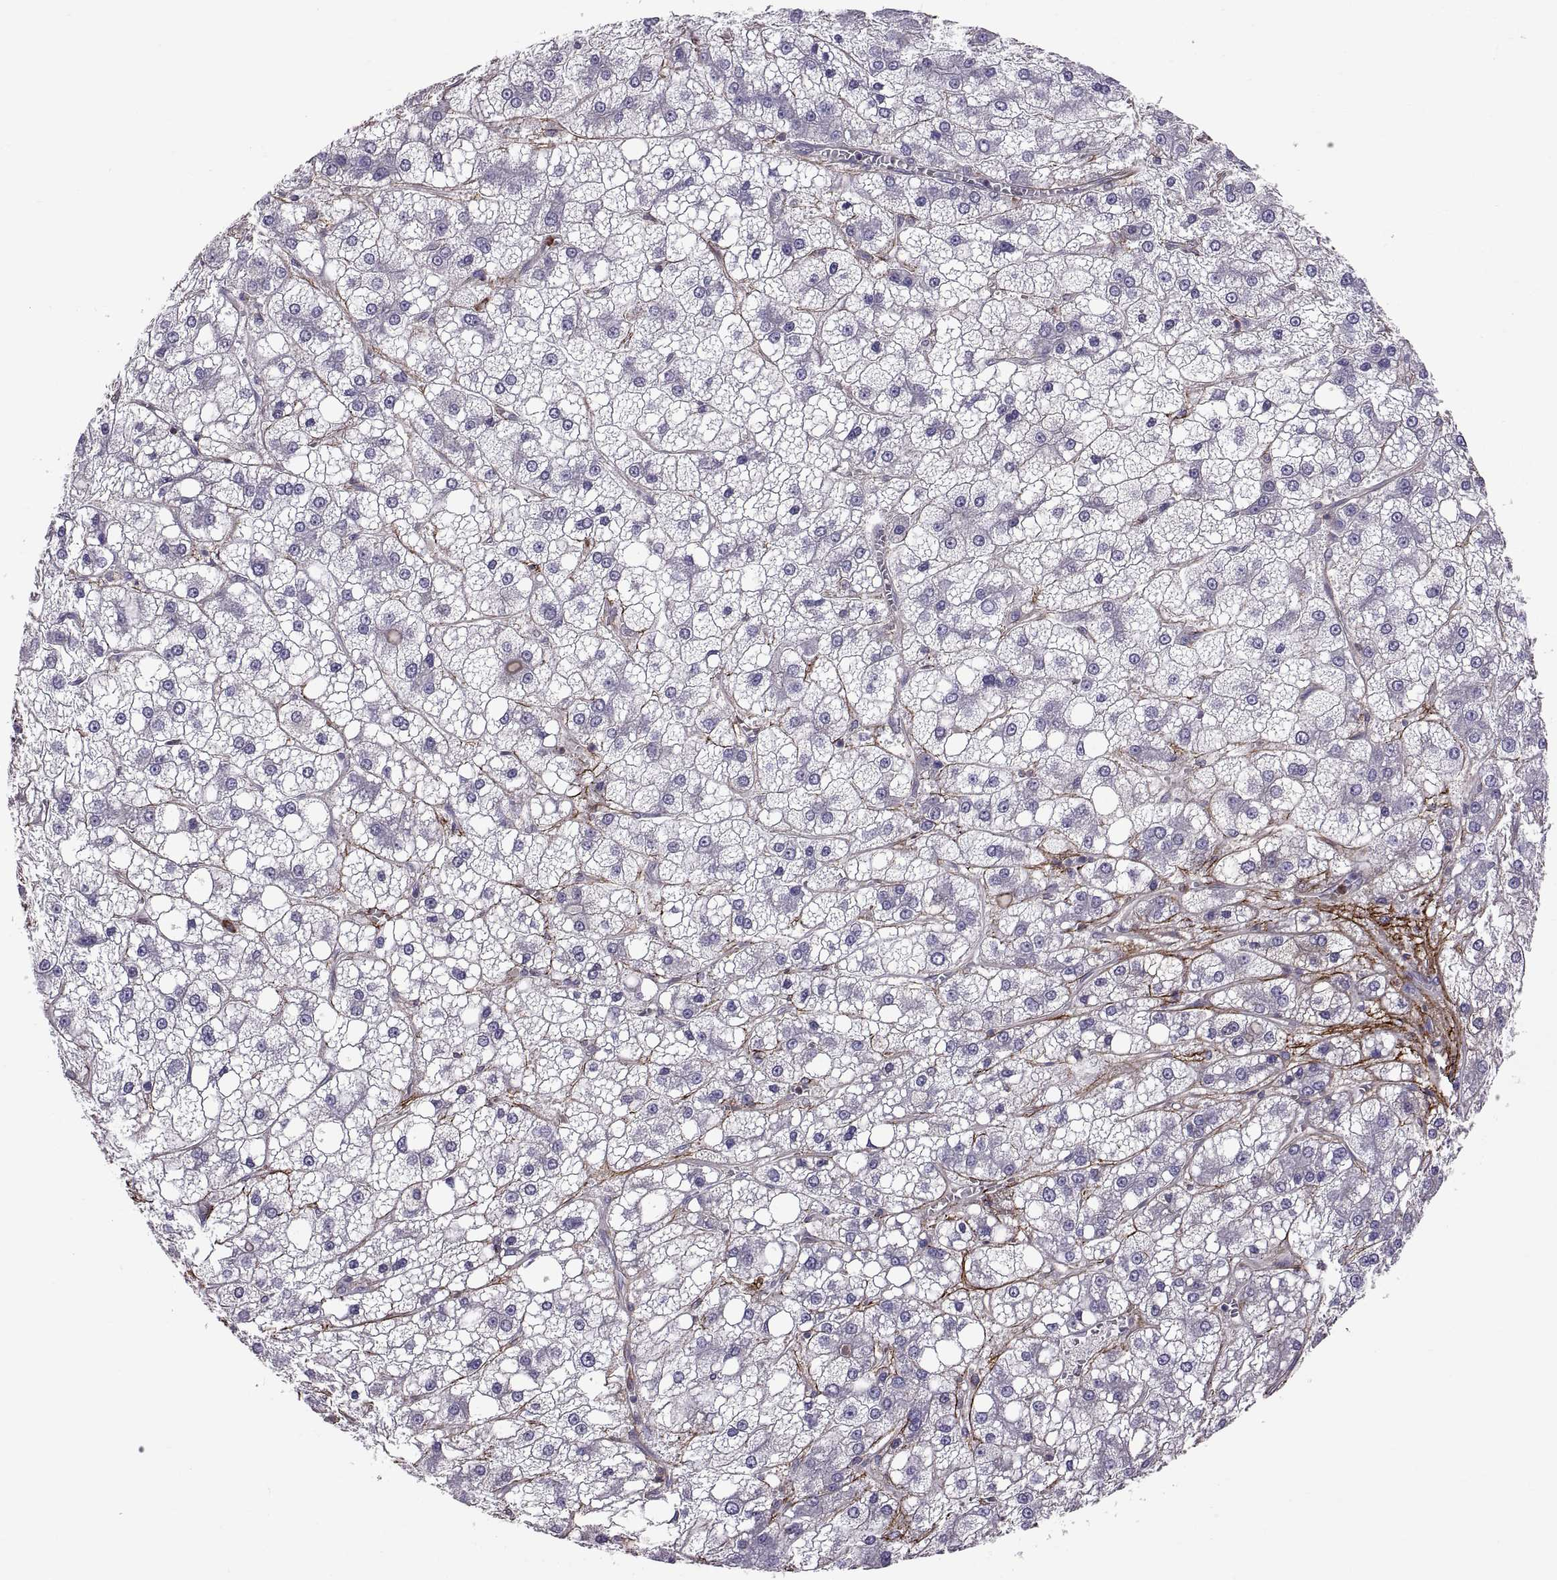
{"staining": {"intensity": "negative", "quantity": "none", "location": "none"}, "tissue": "liver cancer", "cell_type": "Tumor cells", "image_type": "cancer", "snomed": [{"axis": "morphology", "description": "Carcinoma, Hepatocellular, NOS"}, {"axis": "topography", "description": "Liver"}], "caption": "This is an immunohistochemistry micrograph of liver cancer. There is no expression in tumor cells.", "gene": "EMILIN2", "patient": {"sex": "male", "age": 73}}